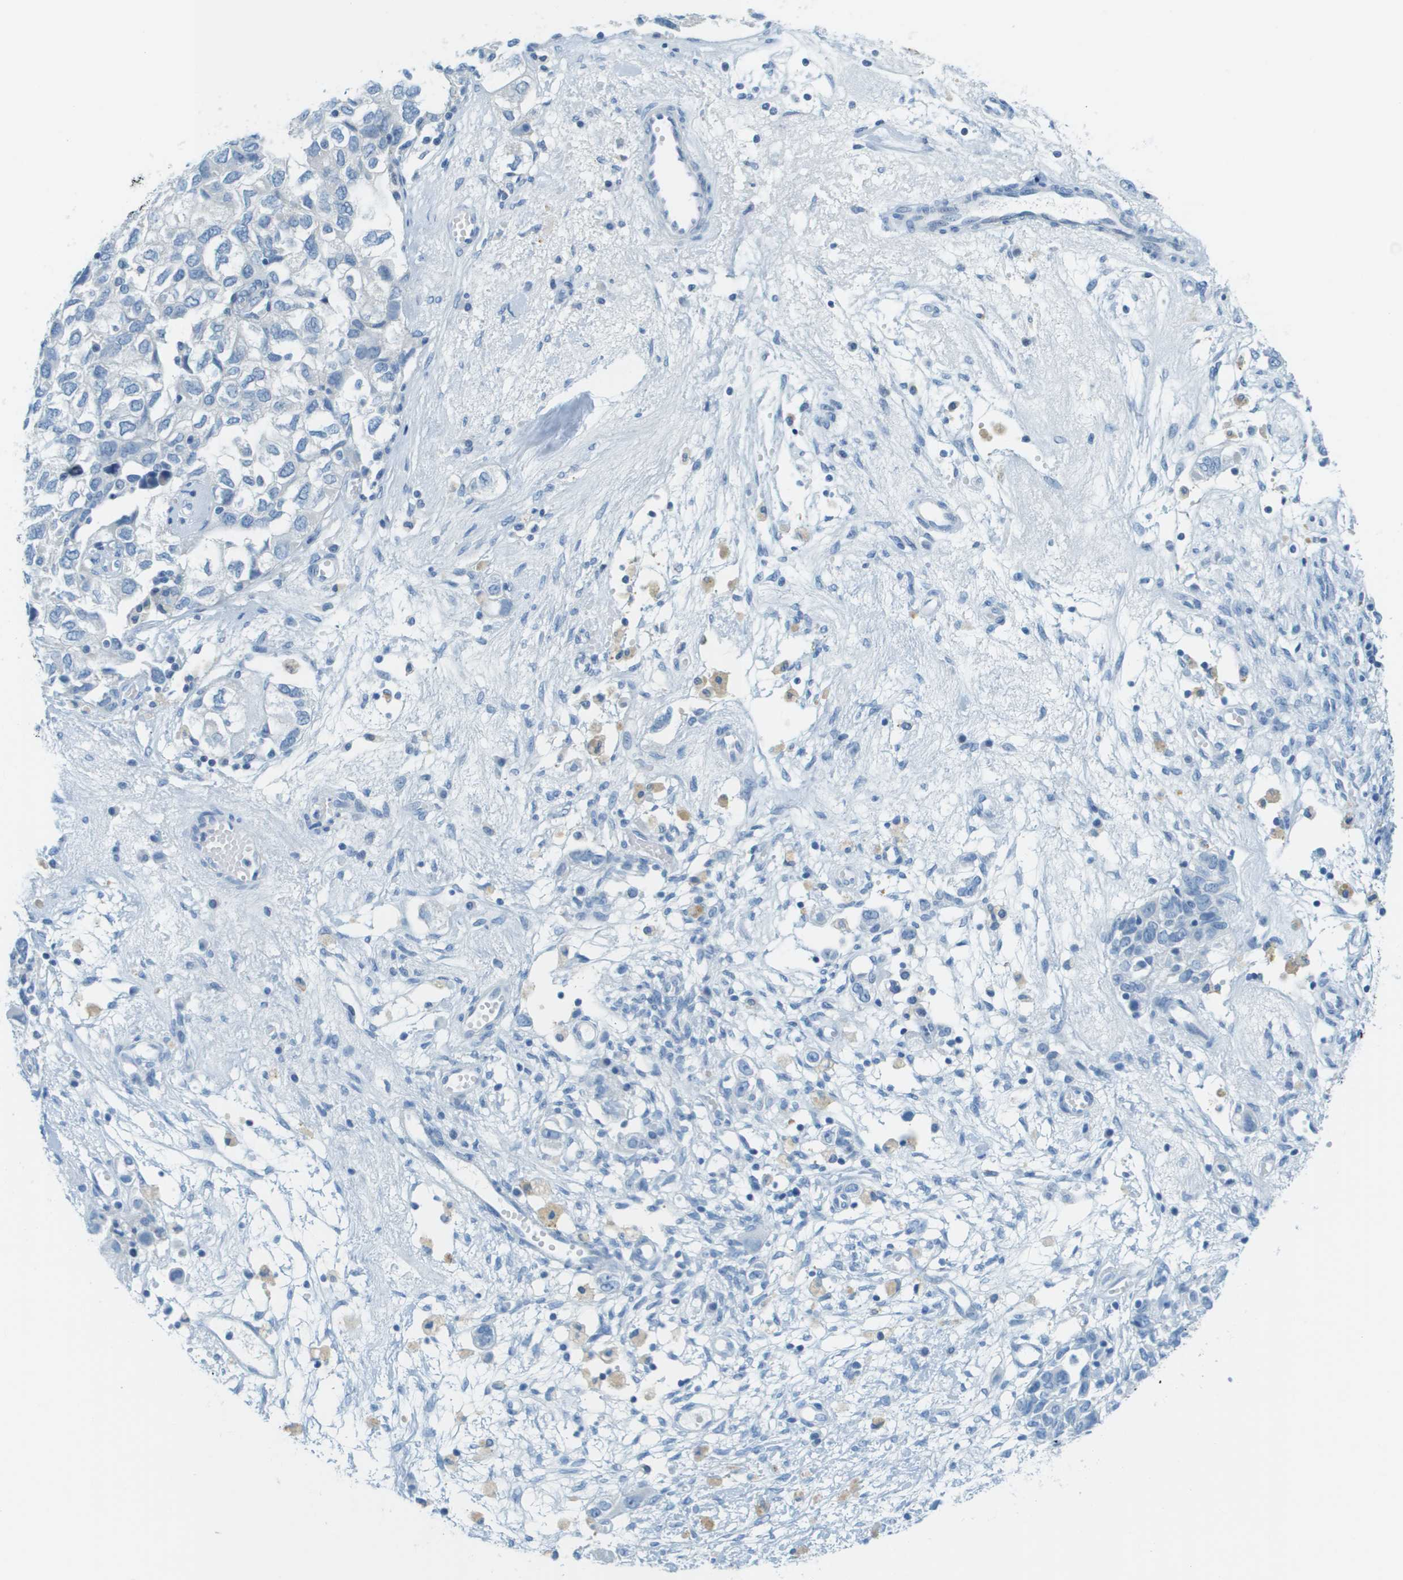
{"staining": {"intensity": "negative", "quantity": "none", "location": "none"}, "tissue": "ovarian cancer", "cell_type": "Tumor cells", "image_type": "cancer", "snomed": [{"axis": "morphology", "description": "Carcinoma, NOS"}, {"axis": "morphology", "description": "Cystadenocarcinoma, serous, NOS"}, {"axis": "topography", "description": "Ovary"}], "caption": "Immunohistochemical staining of human ovarian carcinoma demonstrates no significant positivity in tumor cells. (Brightfield microscopy of DAB (3,3'-diaminobenzidine) IHC at high magnification).", "gene": "CDHR2", "patient": {"sex": "female", "age": 69}}